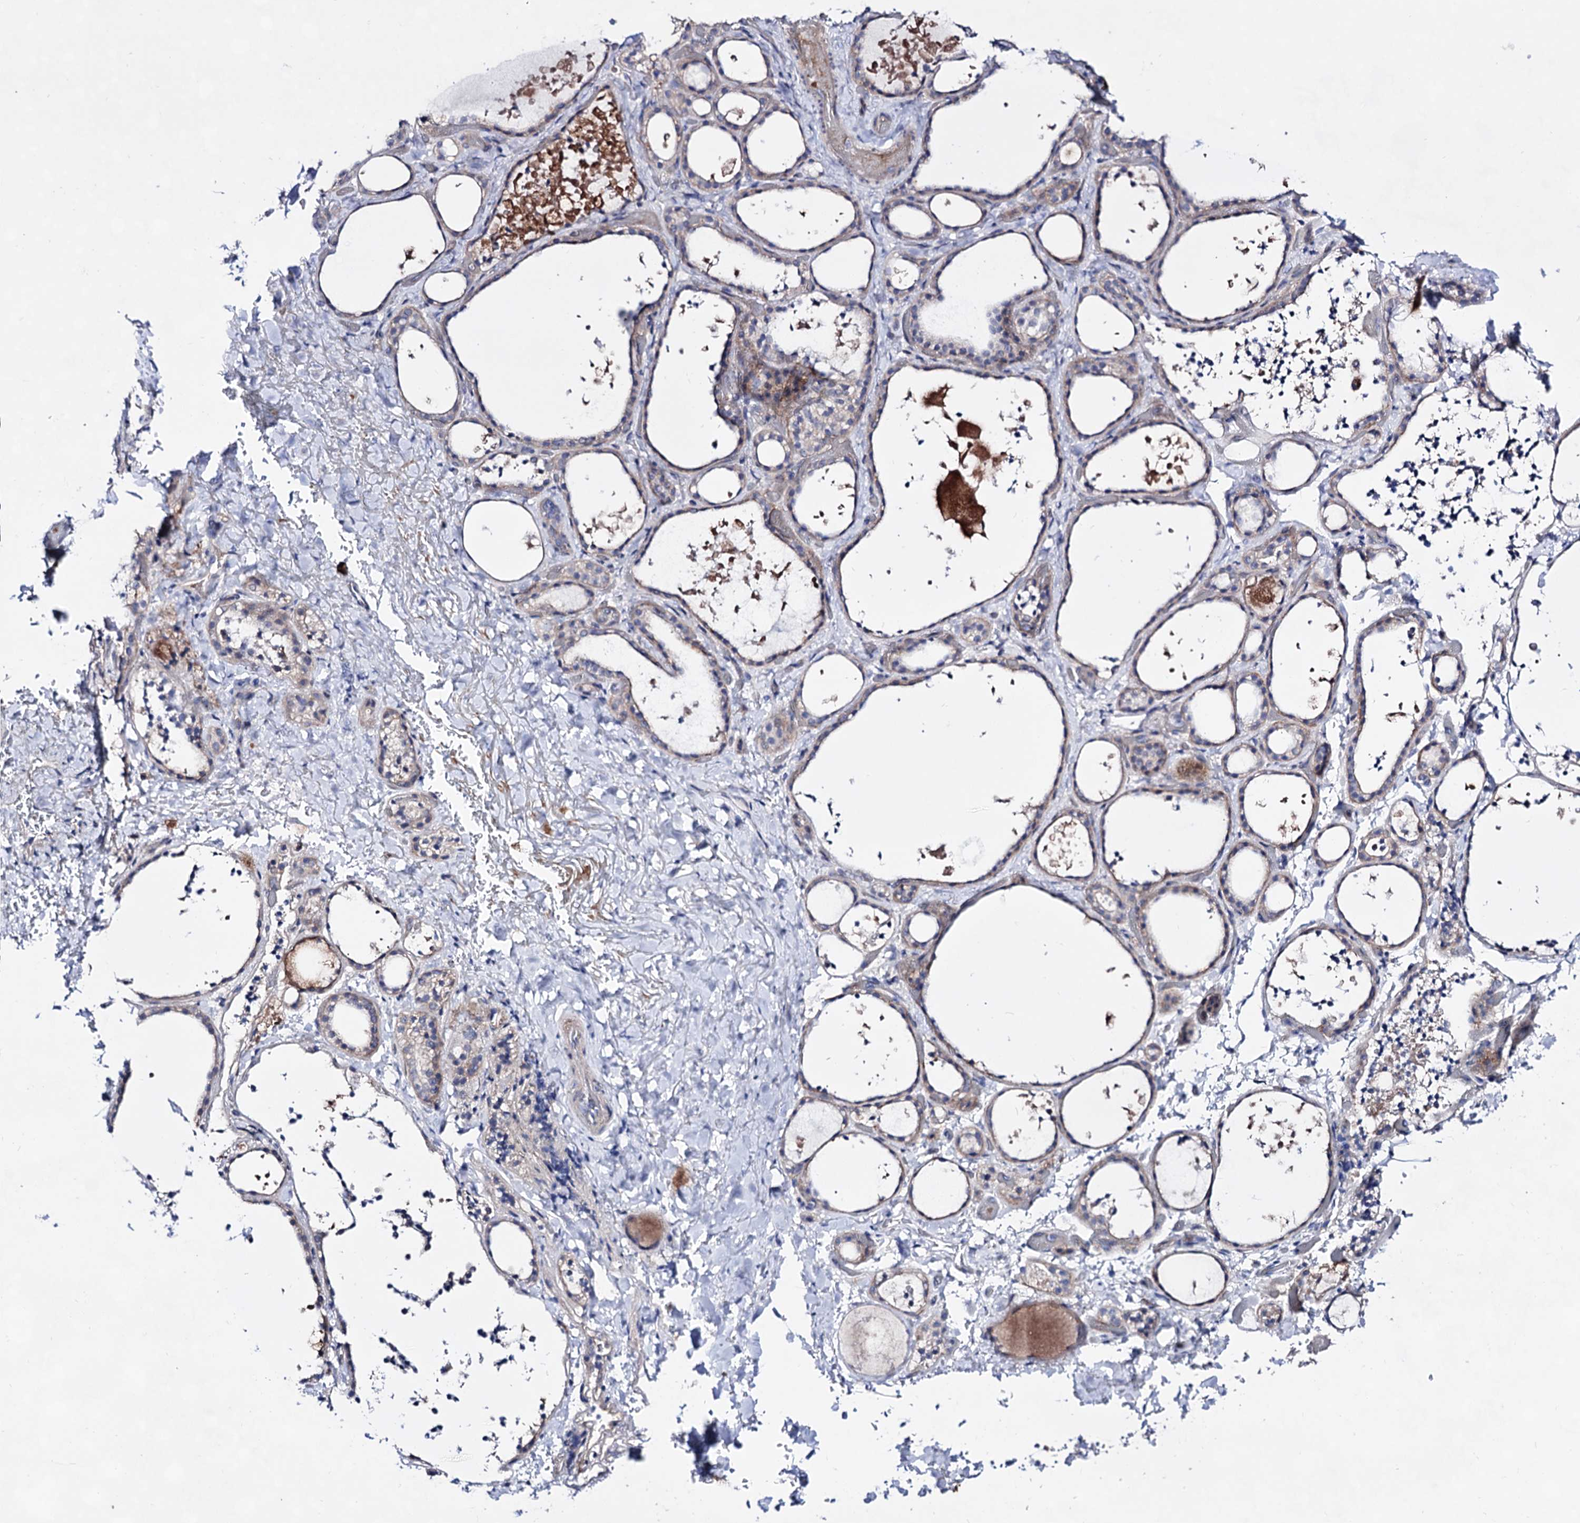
{"staining": {"intensity": "weak", "quantity": "25%-75%", "location": "cytoplasmic/membranous"}, "tissue": "thyroid gland", "cell_type": "Glandular cells", "image_type": "normal", "snomed": [{"axis": "morphology", "description": "Normal tissue, NOS"}, {"axis": "topography", "description": "Thyroid gland"}], "caption": "Immunohistochemistry (IHC) image of unremarkable thyroid gland stained for a protein (brown), which demonstrates low levels of weak cytoplasmic/membranous expression in about 25%-75% of glandular cells.", "gene": "PLIN1", "patient": {"sex": "female", "age": 44}}